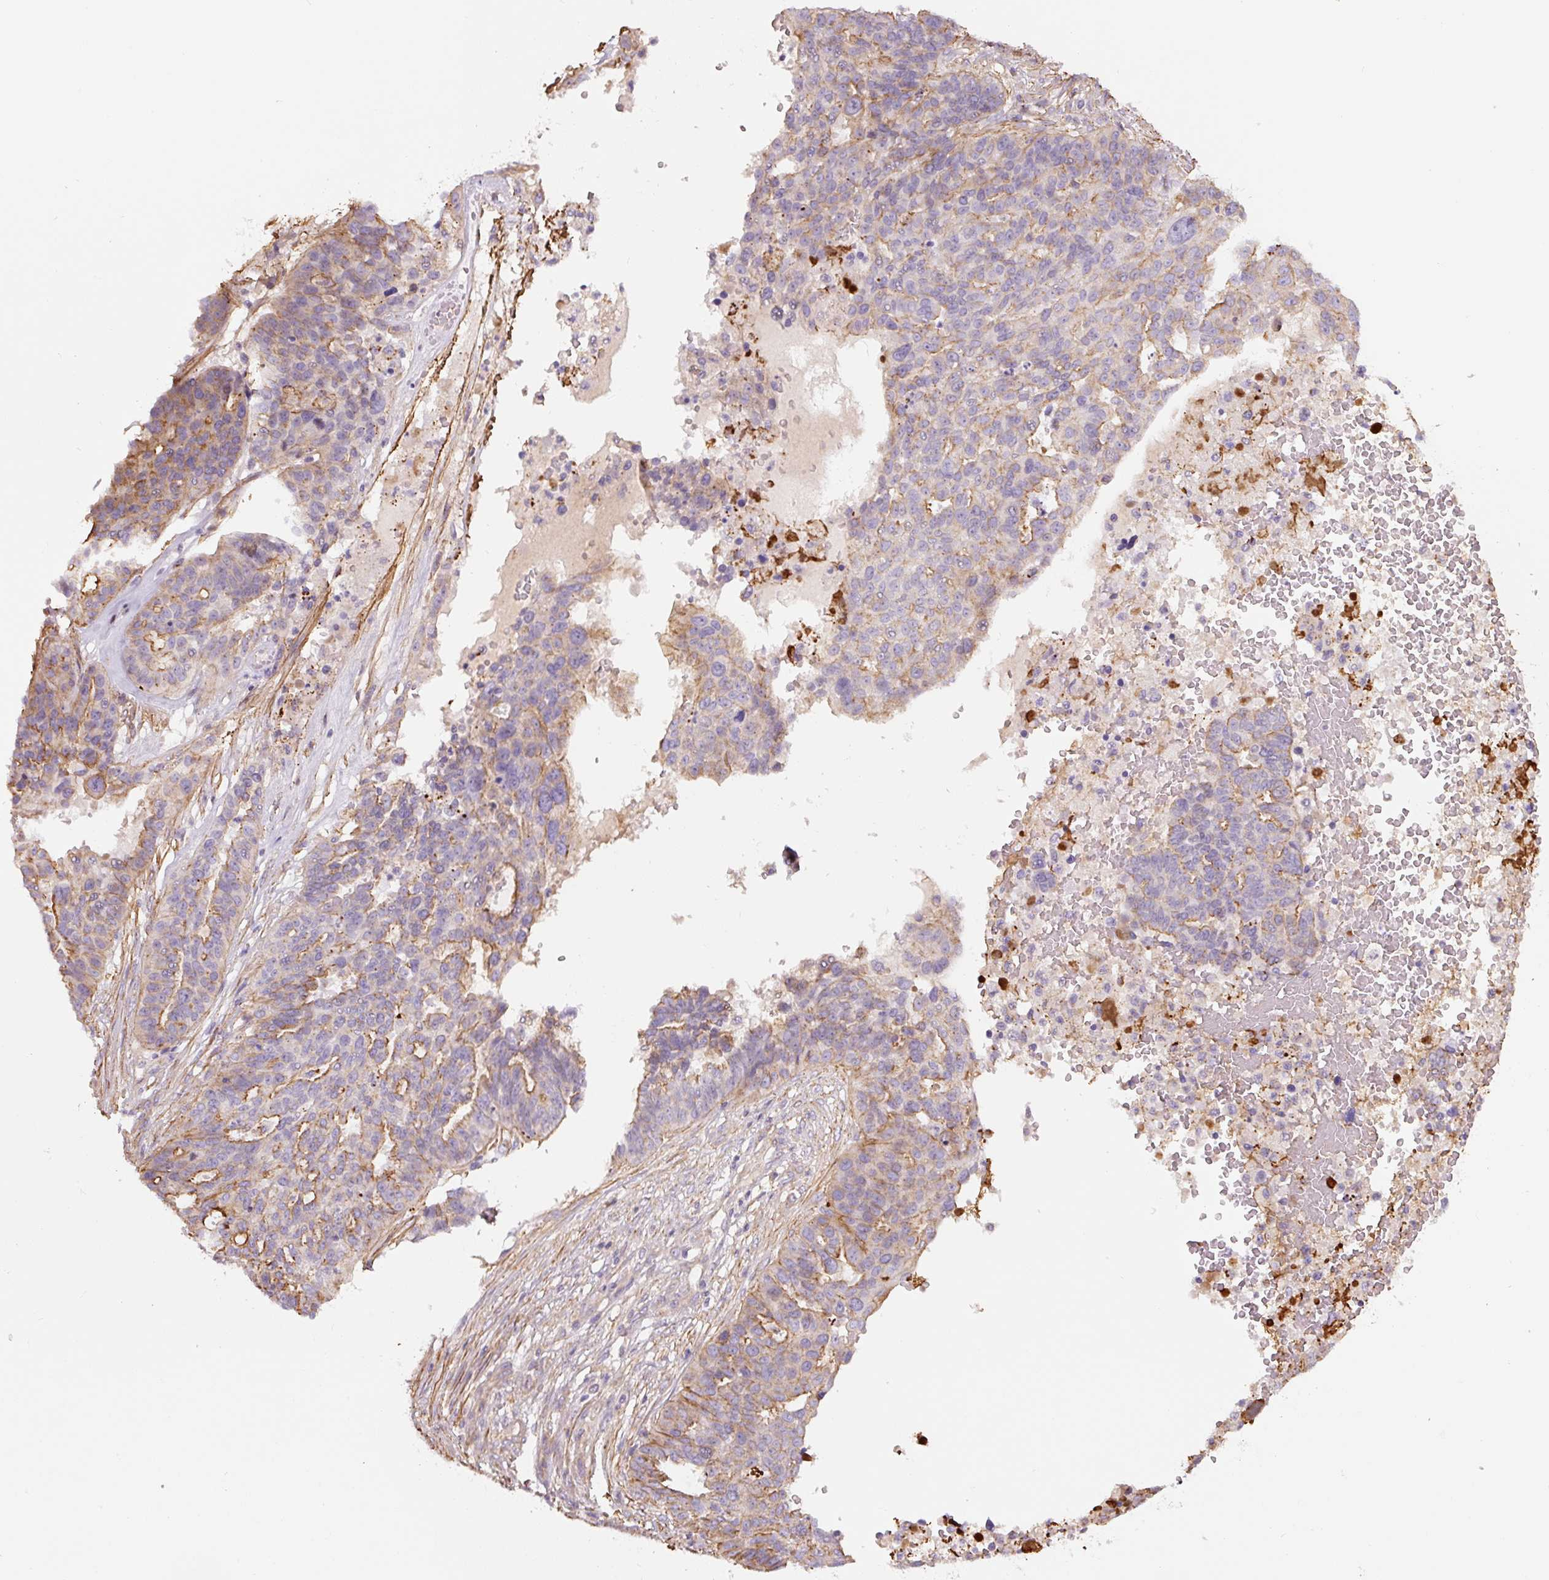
{"staining": {"intensity": "moderate", "quantity": "25%-75%", "location": "cytoplasmic/membranous"}, "tissue": "ovarian cancer", "cell_type": "Tumor cells", "image_type": "cancer", "snomed": [{"axis": "morphology", "description": "Cystadenocarcinoma, serous, NOS"}, {"axis": "topography", "description": "Ovary"}], "caption": "The image displays a brown stain indicating the presence of a protein in the cytoplasmic/membranous of tumor cells in ovarian serous cystadenocarcinoma.", "gene": "CCNI2", "patient": {"sex": "female", "age": 59}}